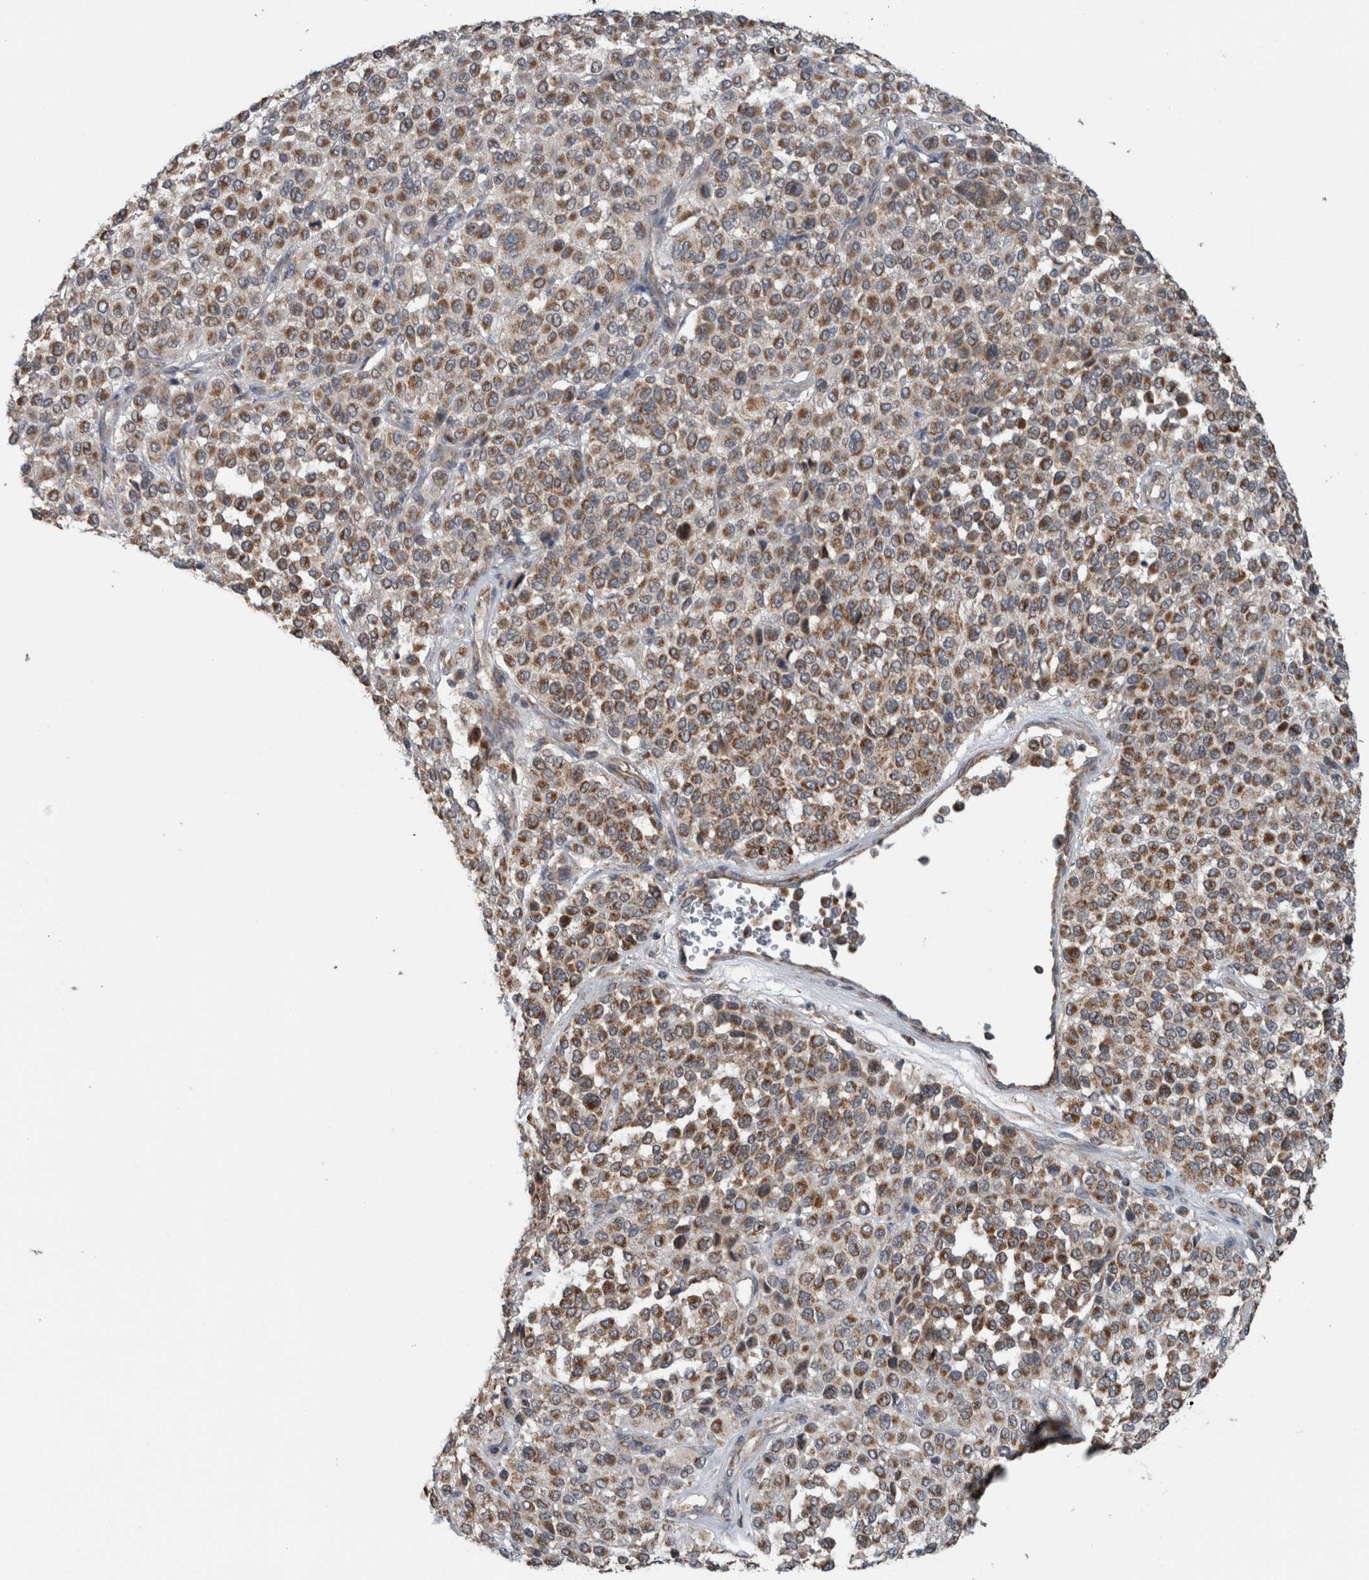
{"staining": {"intensity": "moderate", "quantity": ">75%", "location": "cytoplasmic/membranous"}, "tissue": "melanoma", "cell_type": "Tumor cells", "image_type": "cancer", "snomed": [{"axis": "morphology", "description": "Malignant melanoma, Metastatic site"}, {"axis": "topography", "description": "Pancreas"}], "caption": "Immunohistochemical staining of human melanoma demonstrates medium levels of moderate cytoplasmic/membranous positivity in about >75% of tumor cells.", "gene": "ARMC1", "patient": {"sex": "female", "age": 30}}